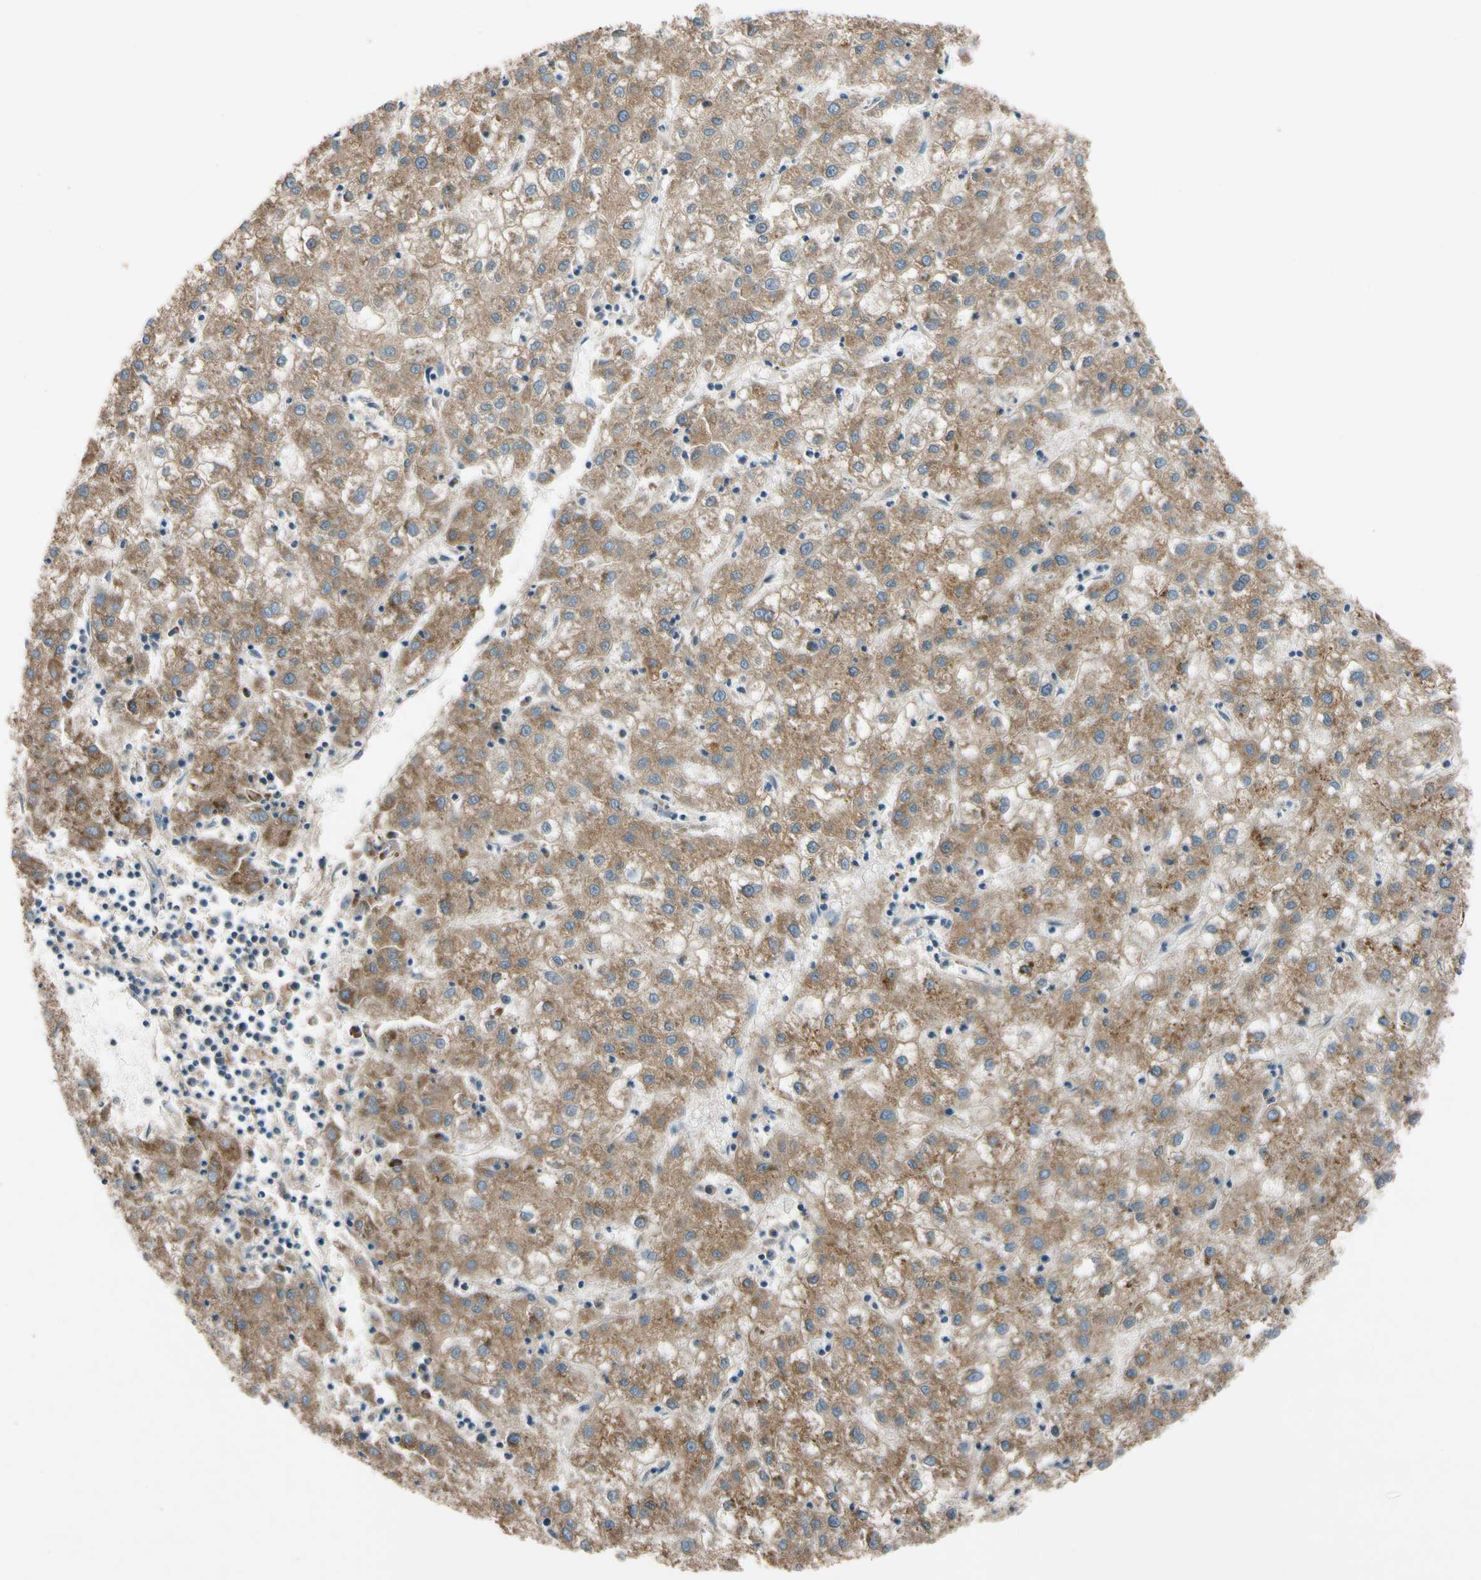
{"staining": {"intensity": "moderate", "quantity": ">75%", "location": "cytoplasmic/membranous"}, "tissue": "liver cancer", "cell_type": "Tumor cells", "image_type": "cancer", "snomed": [{"axis": "morphology", "description": "Carcinoma, Hepatocellular, NOS"}, {"axis": "topography", "description": "Liver"}], "caption": "Human liver hepatocellular carcinoma stained for a protein (brown) exhibits moderate cytoplasmic/membranous positive staining in approximately >75% of tumor cells.", "gene": "MST1R", "patient": {"sex": "male", "age": 72}}